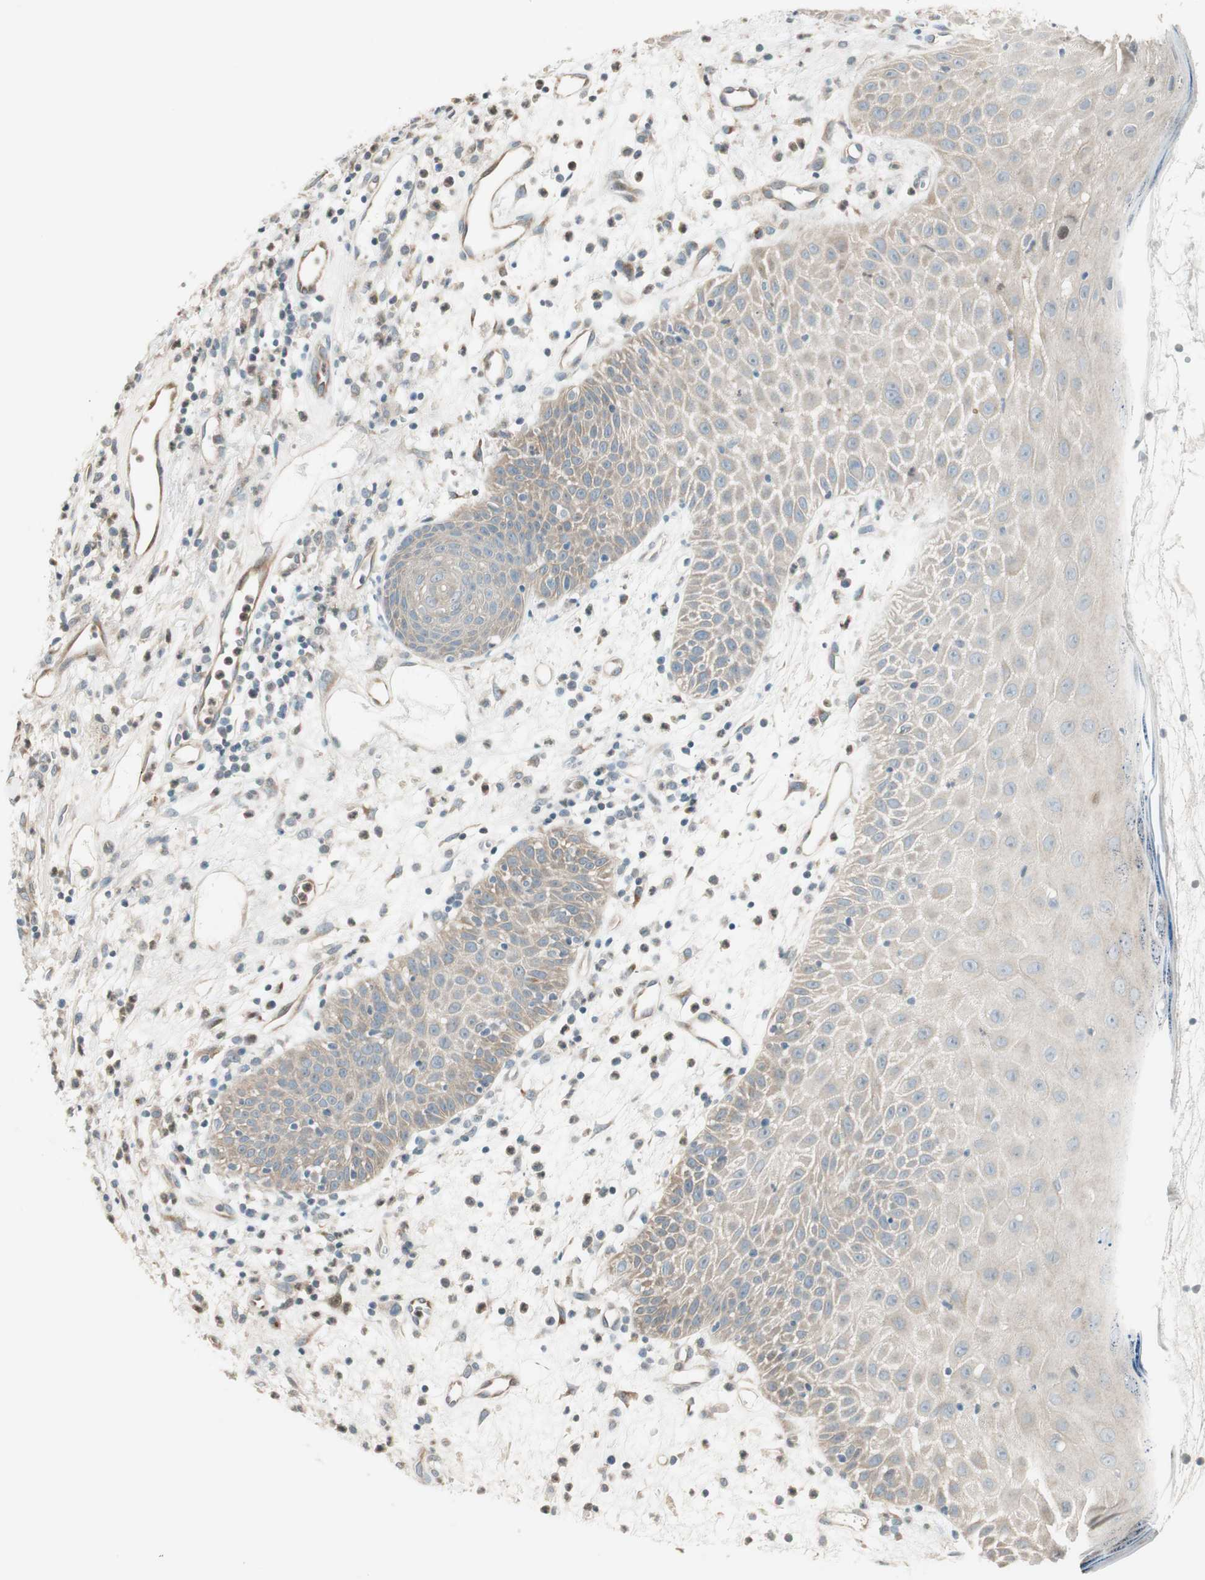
{"staining": {"intensity": "weak", "quantity": "<25%", "location": "cytoplasmic/membranous"}, "tissue": "skin cancer", "cell_type": "Tumor cells", "image_type": "cancer", "snomed": [{"axis": "morphology", "description": "Squamous cell carcinoma, NOS"}, {"axis": "topography", "description": "Skin"}], "caption": "DAB immunohistochemical staining of skin cancer (squamous cell carcinoma) displays no significant positivity in tumor cells.", "gene": "CGRRF1", "patient": {"sex": "female", "age": 78}}